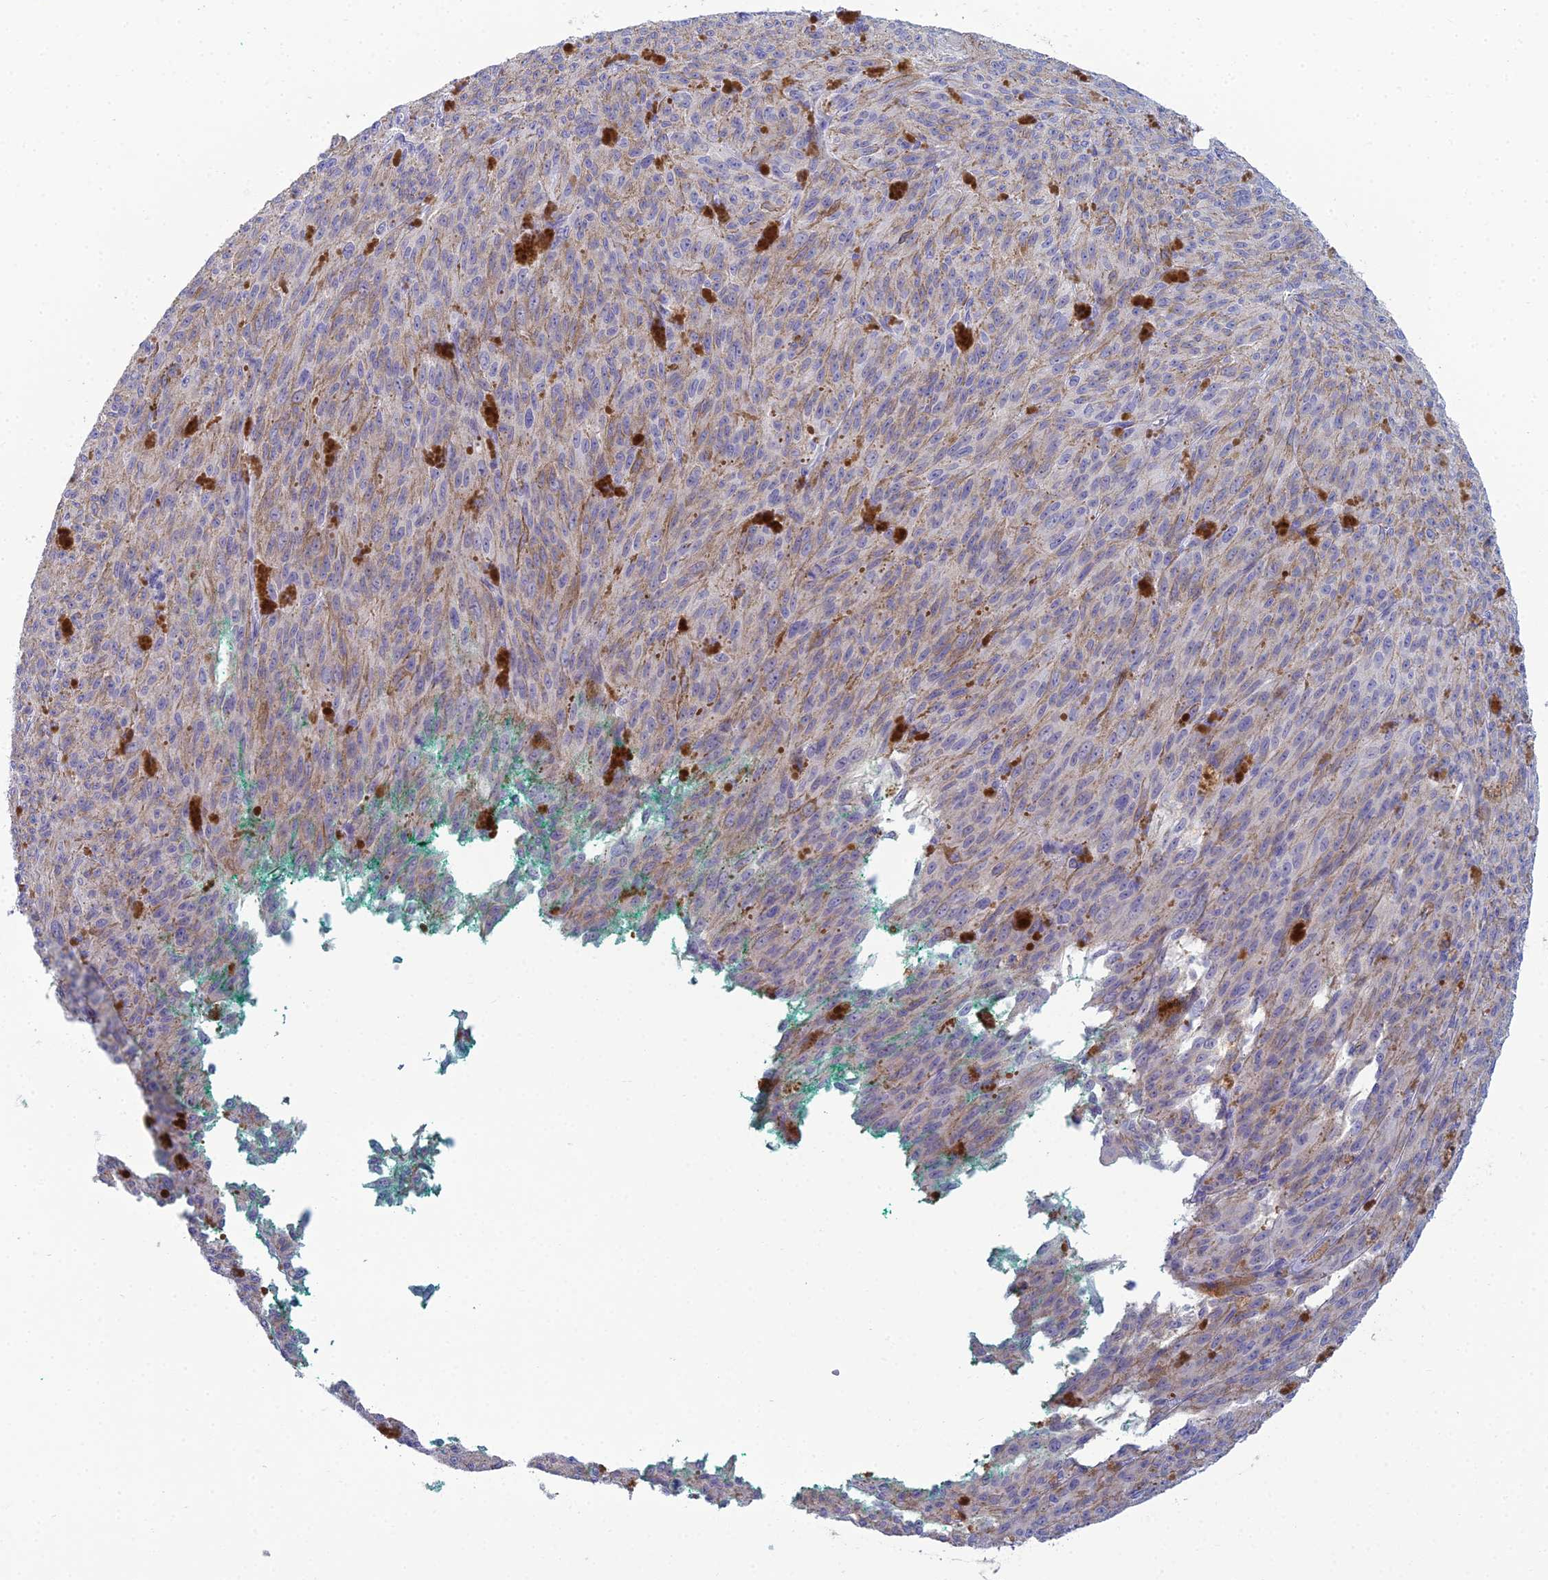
{"staining": {"intensity": "weak", "quantity": "<25%", "location": "cytoplasmic/membranous"}, "tissue": "melanoma", "cell_type": "Tumor cells", "image_type": "cancer", "snomed": [{"axis": "morphology", "description": "Malignant melanoma, NOS"}, {"axis": "topography", "description": "Skin"}], "caption": "Malignant melanoma stained for a protein using IHC demonstrates no positivity tumor cells.", "gene": "MUC13", "patient": {"sex": "female", "age": 52}}